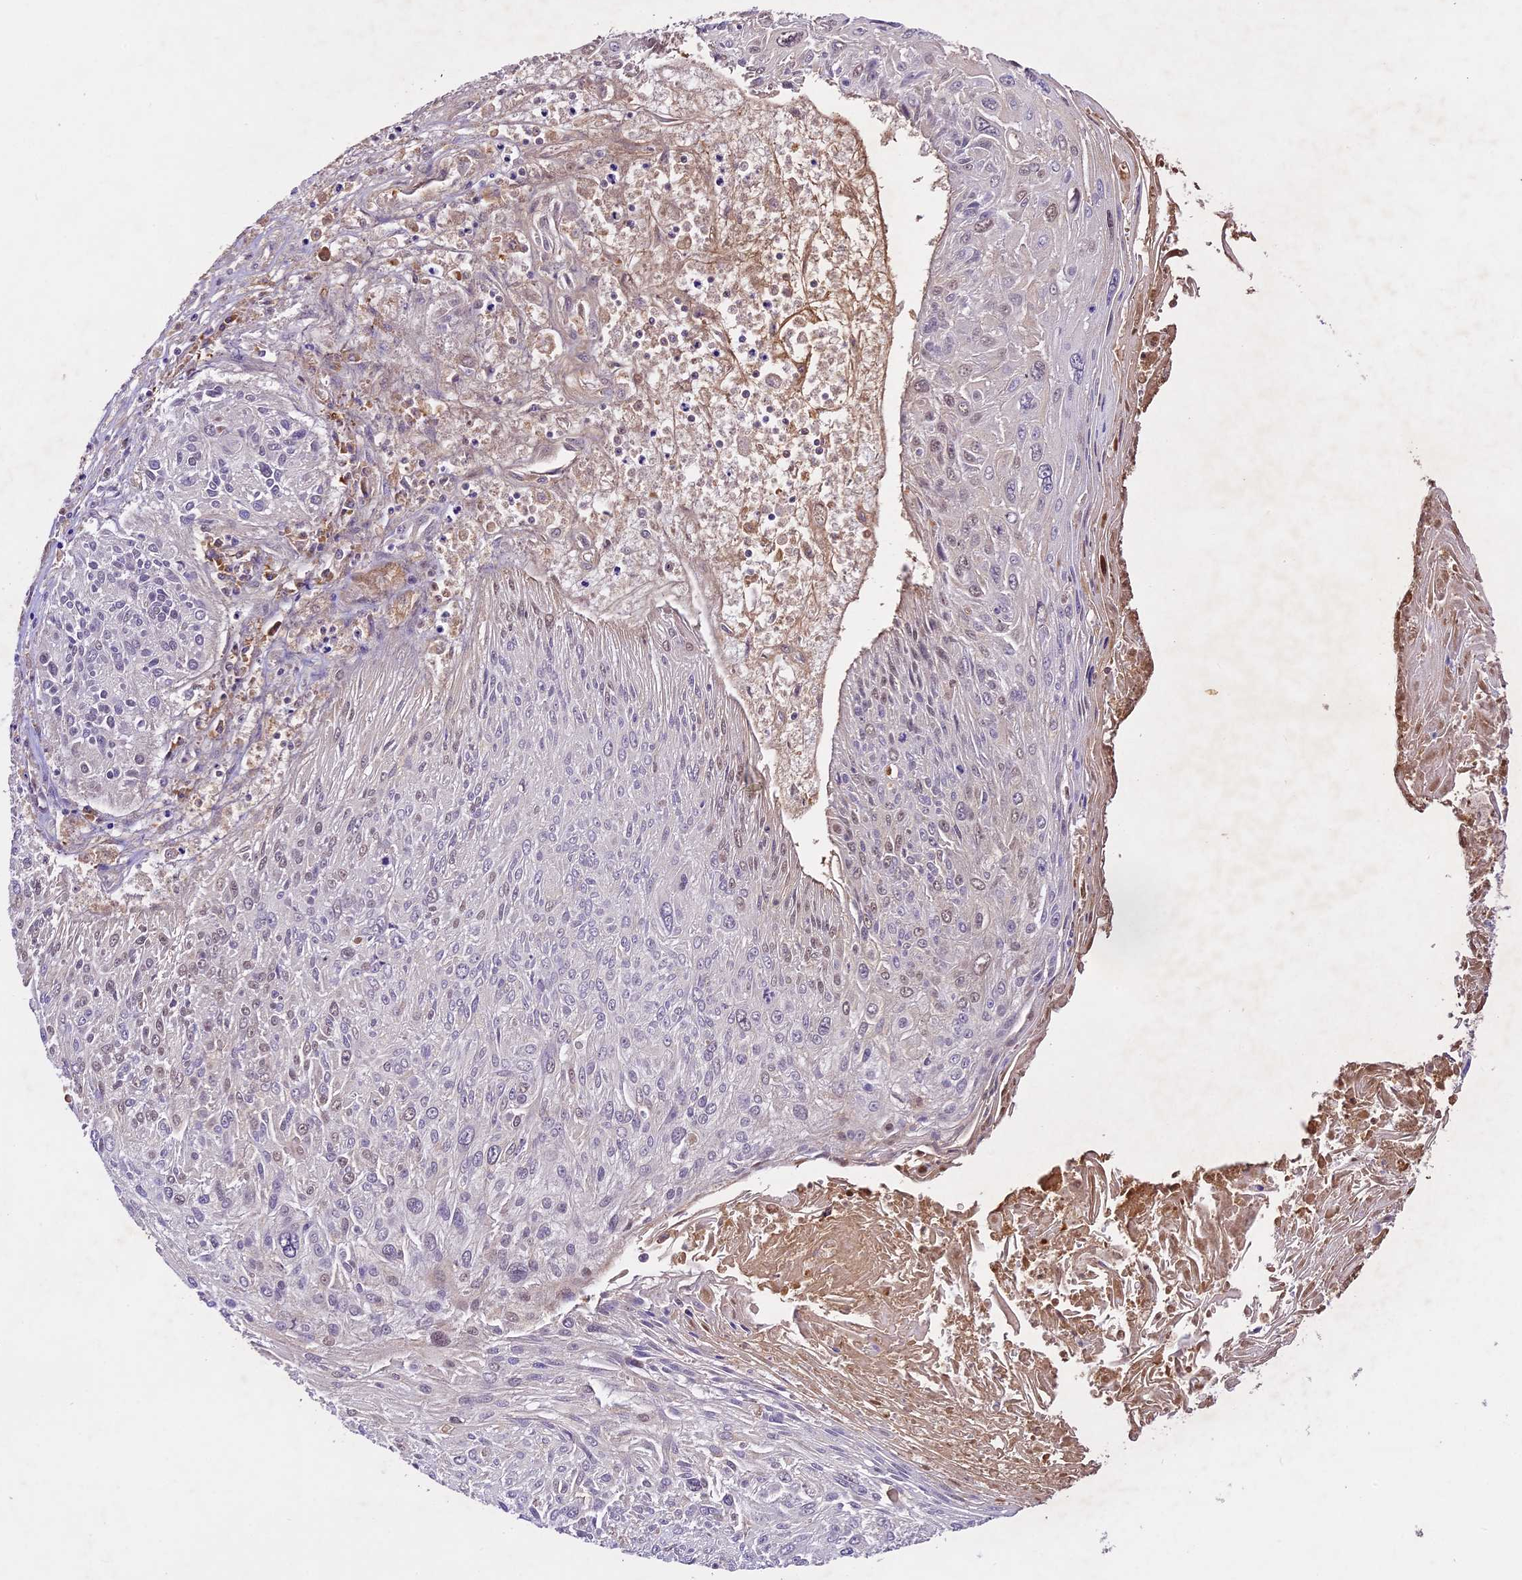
{"staining": {"intensity": "negative", "quantity": "none", "location": "none"}, "tissue": "cervical cancer", "cell_type": "Tumor cells", "image_type": "cancer", "snomed": [{"axis": "morphology", "description": "Squamous cell carcinoma, NOS"}, {"axis": "topography", "description": "Cervix"}], "caption": "Human cervical squamous cell carcinoma stained for a protein using immunohistochemistry exhibits no positivity in tumor cells.", "gene": "ATP10A", "patient": {"sex": "female", "age": 51}}